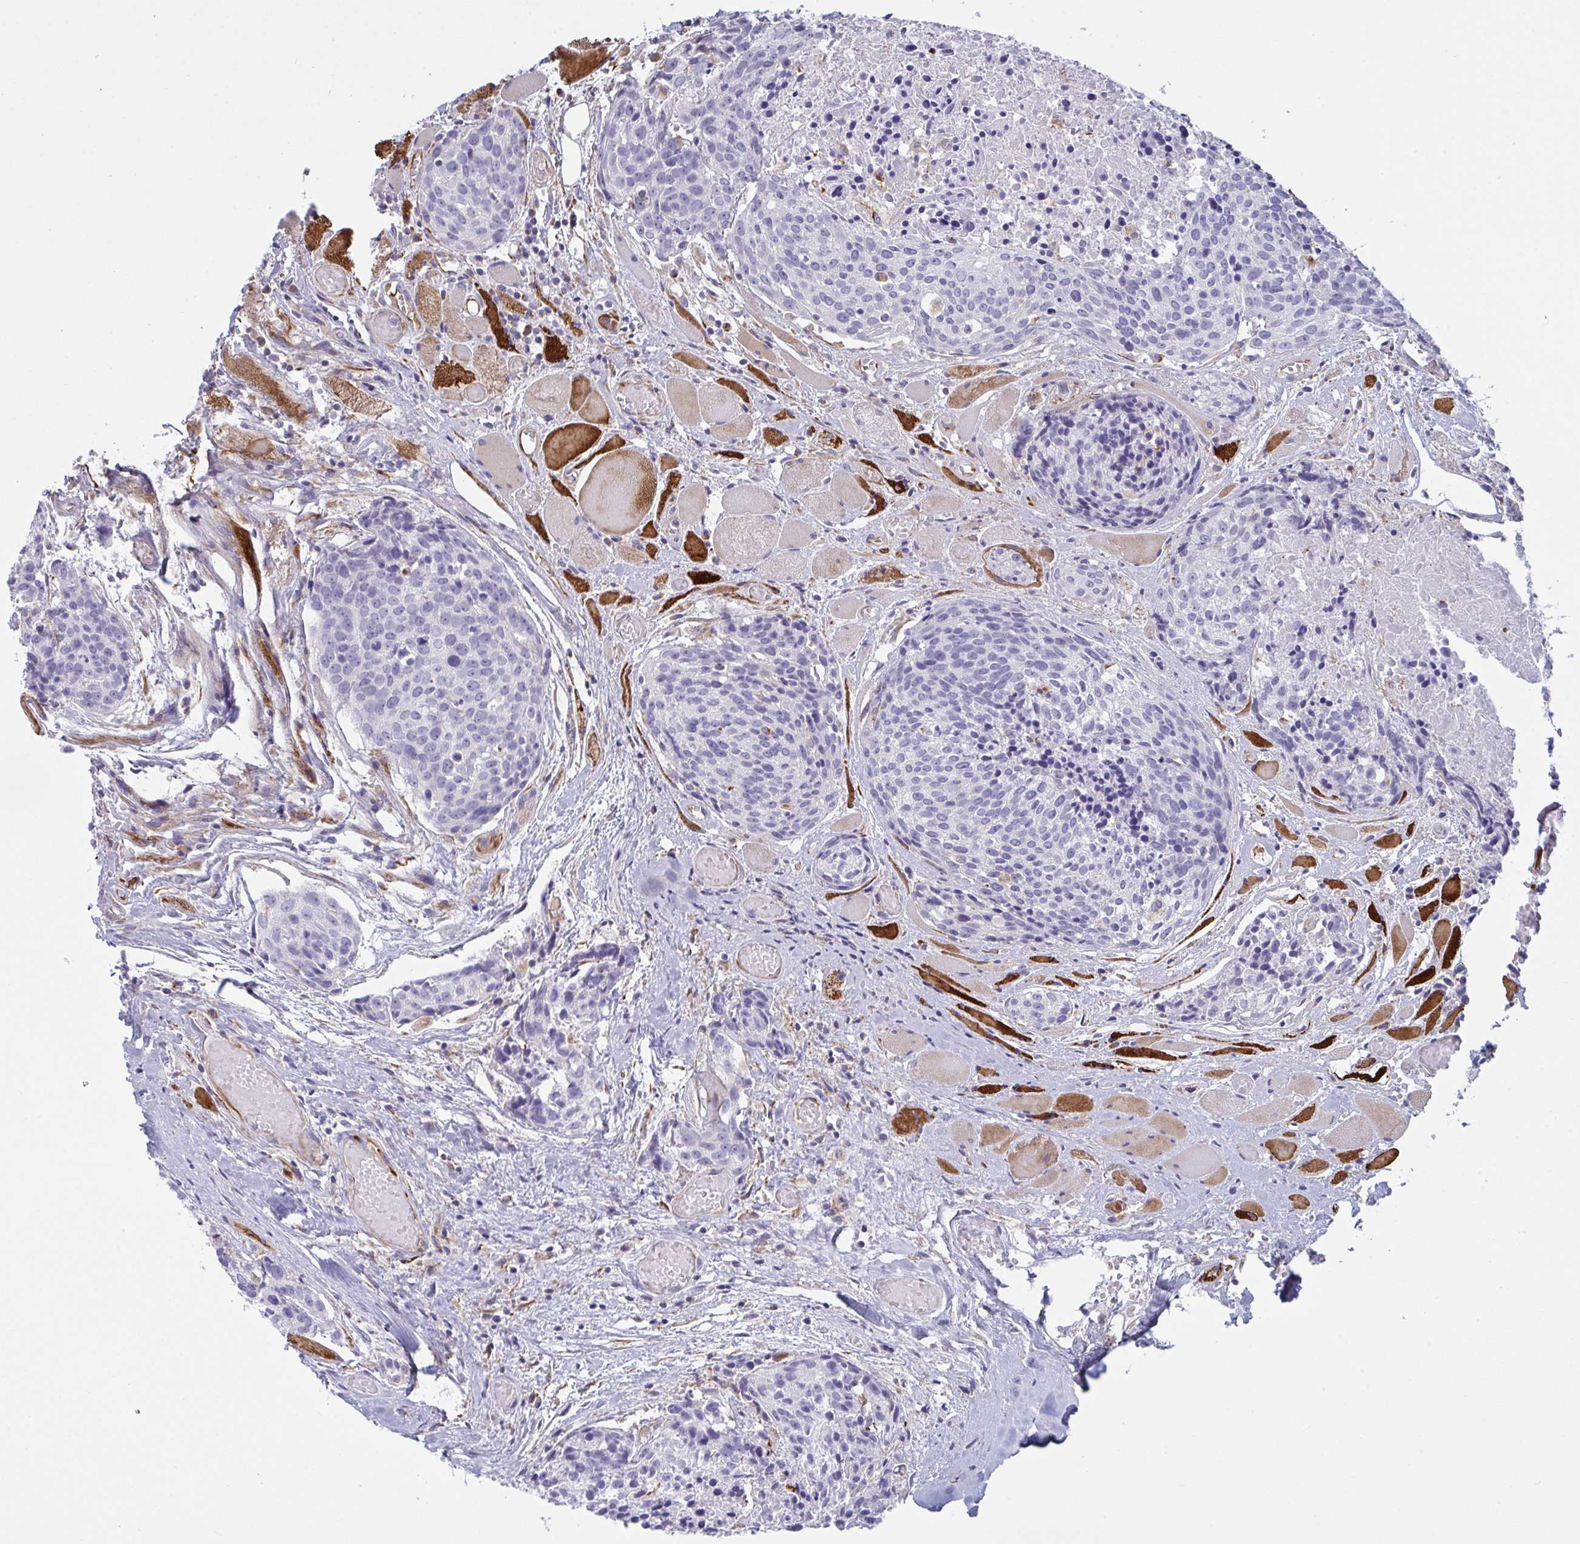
{"staining": {"intensity": "negative", "quantity": "none", "location": "none"}, "tissue": "head and neck cancer", "cell_type": "Tumor cells", "image_type": "cancer", "snomed": [{"axis": "morphology", "description": "Squamous cell carcinoma, NOS"}, {"axis": "topography", "description": "Oral tissue"}, {"axis": "topography", "description": "Head-Neck"}], "caption": "Immunohistochemistry (IHC) micrograph of neoplastic tissue: human head and neck cancer (squamous cell carcinoma) stained with DAB (3,3'-diaminobenzidine) shows no significant protein positivity in tumor cells.", "gene": "DCBLD1", "patient": {"sex": "male", "age": 64}}